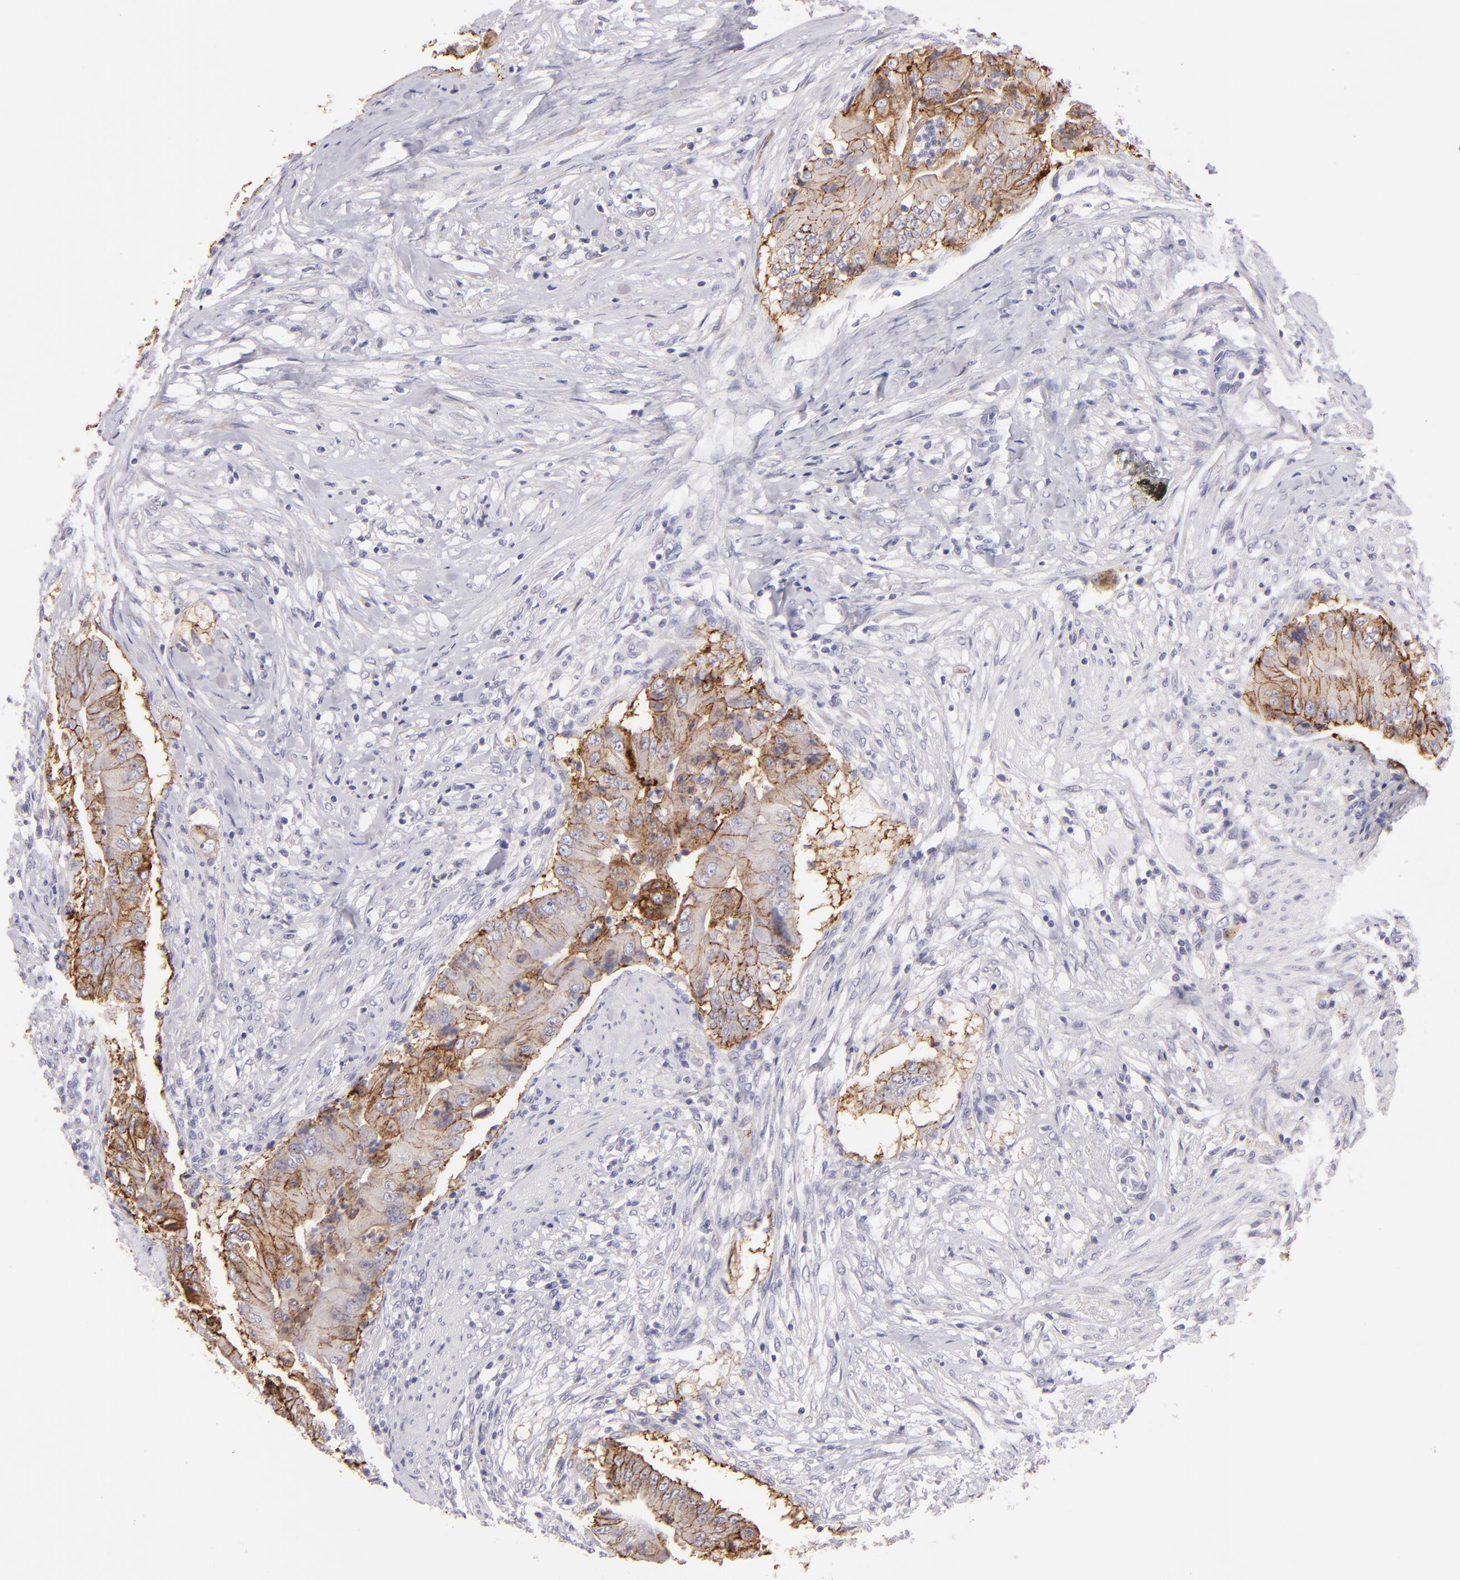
{"staining": {"intensity": "moderate", "quantity": ">75%", "location": "cytoplasmic/membranous"}, "tissue": "pancreatic cancer", "cell_type": "Tumor cells", "image_type": "cancer", "snomed": [{"axis": "morphology", "description": "Adenocarcinoma, NOS"}, {"axis": "topography", "description": "Pancreas"}], "caption": "Pancreatic cancer tissue demonstrates moderate cytoplasmic/membranous staining in about >75% of tumor cells (DAB (3,3'-diaminobenzidine) = brown stain, brightfield microscopy at high magnification).", "gene": "CLDN4", "patient": {"sex": "male", "age": 62}}